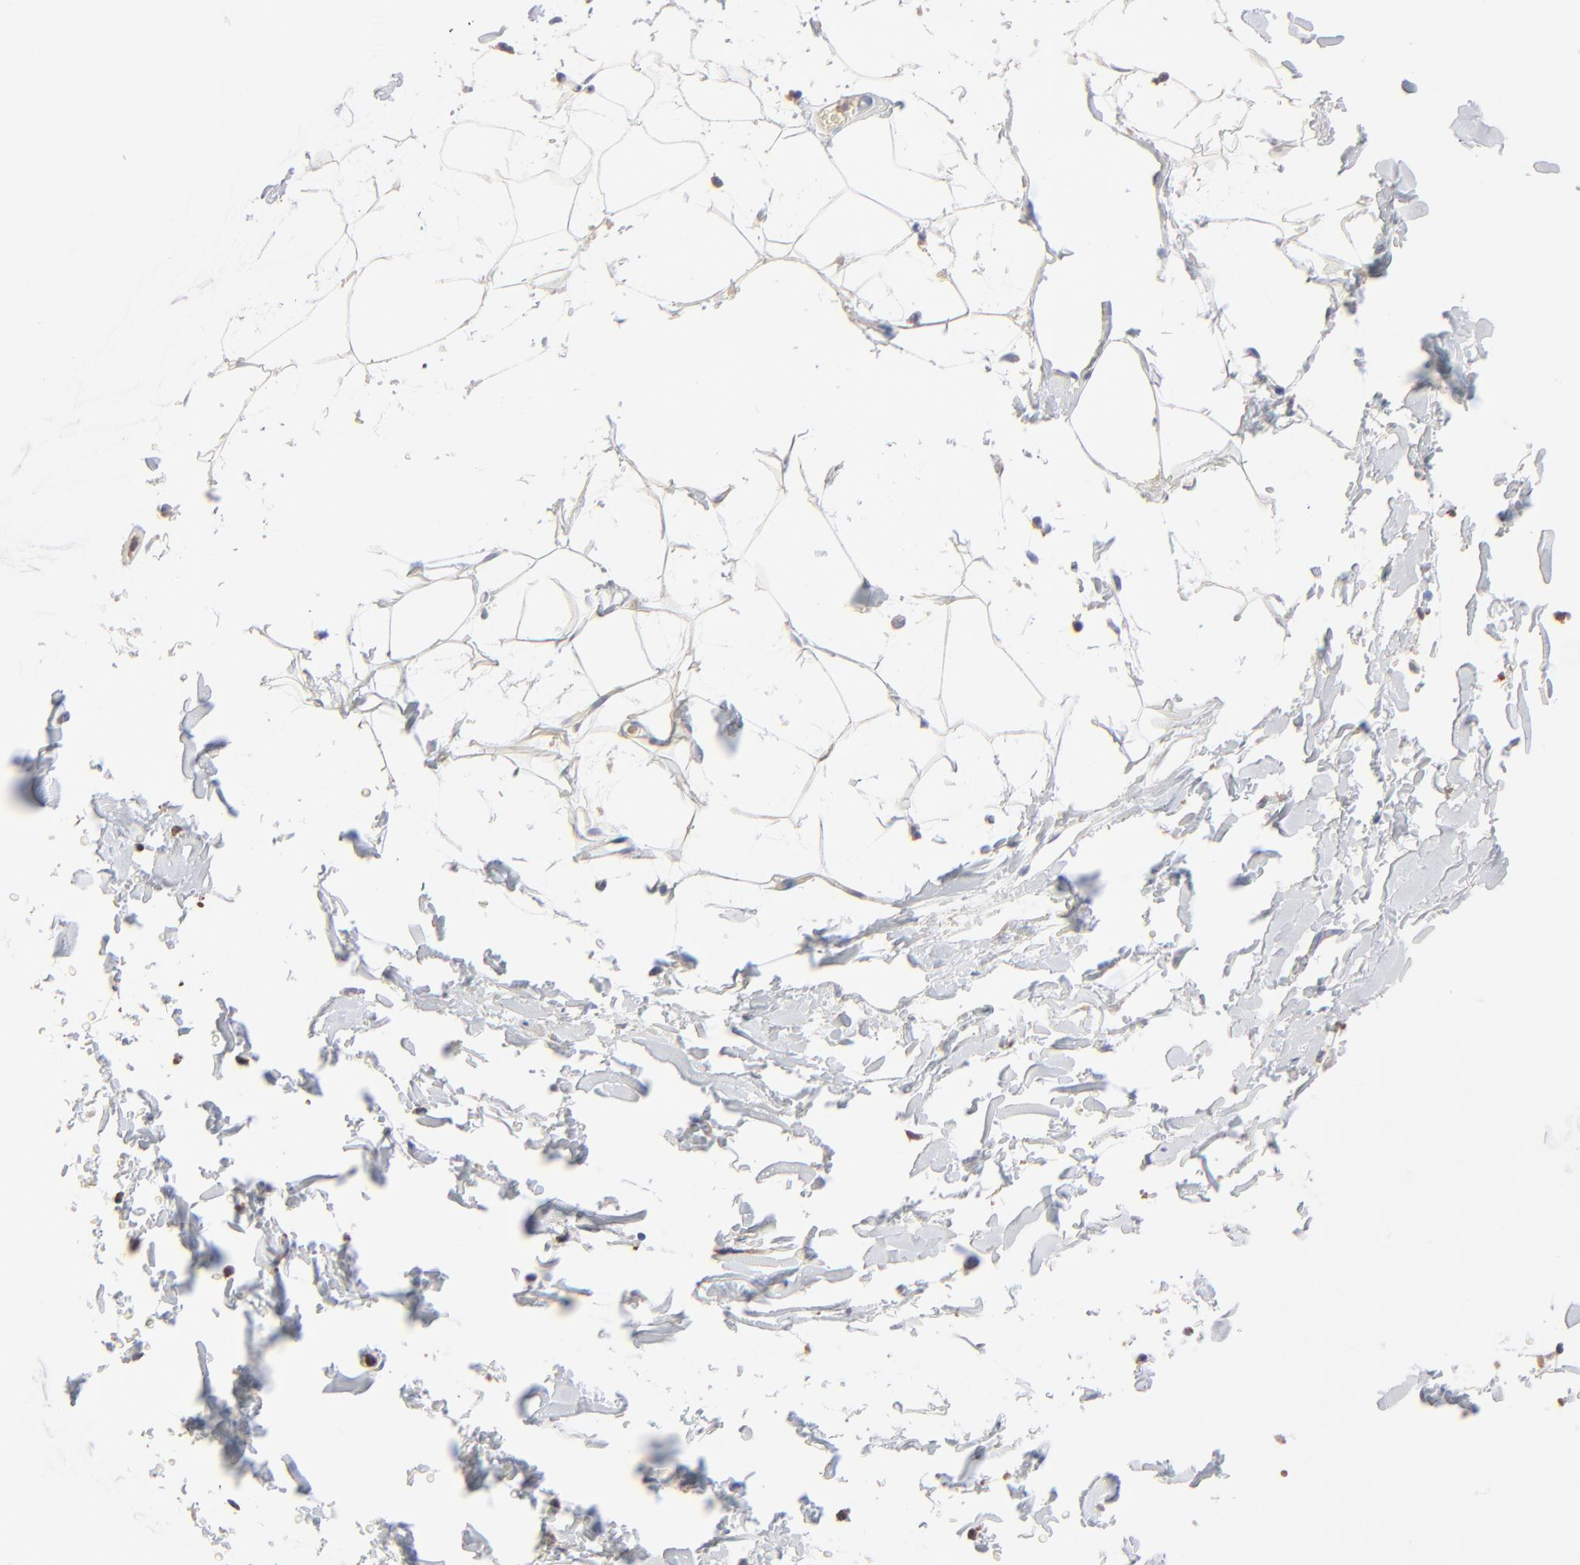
{"staining": {"intensity": "negative", "quantity": "none", "location": "none"}, "tissue": "adipose tissue", "cell_type": "Adipocytes", "image_type": "normal", "snomed": [{"axis": "morphology", "description": "Normal tissue, NOS"}, {"axis": "topography", "description": "Soft tissue"}], "caption": "A high-resolution photomicrograph shows immunohistochemistry (IHC) staining of unremarkable adipose tissue, which demonstrates no significant expression in adipocytes. (Stains: DAB (3,3'-diaminobenzidine) immunohistochemistry (IHC) with hematoxylin counter stain, Microscopy: brightfield microscopy at high magnification).", "gene": "PPFIBP2", "patient": {"sex": "male", "age": 72}}